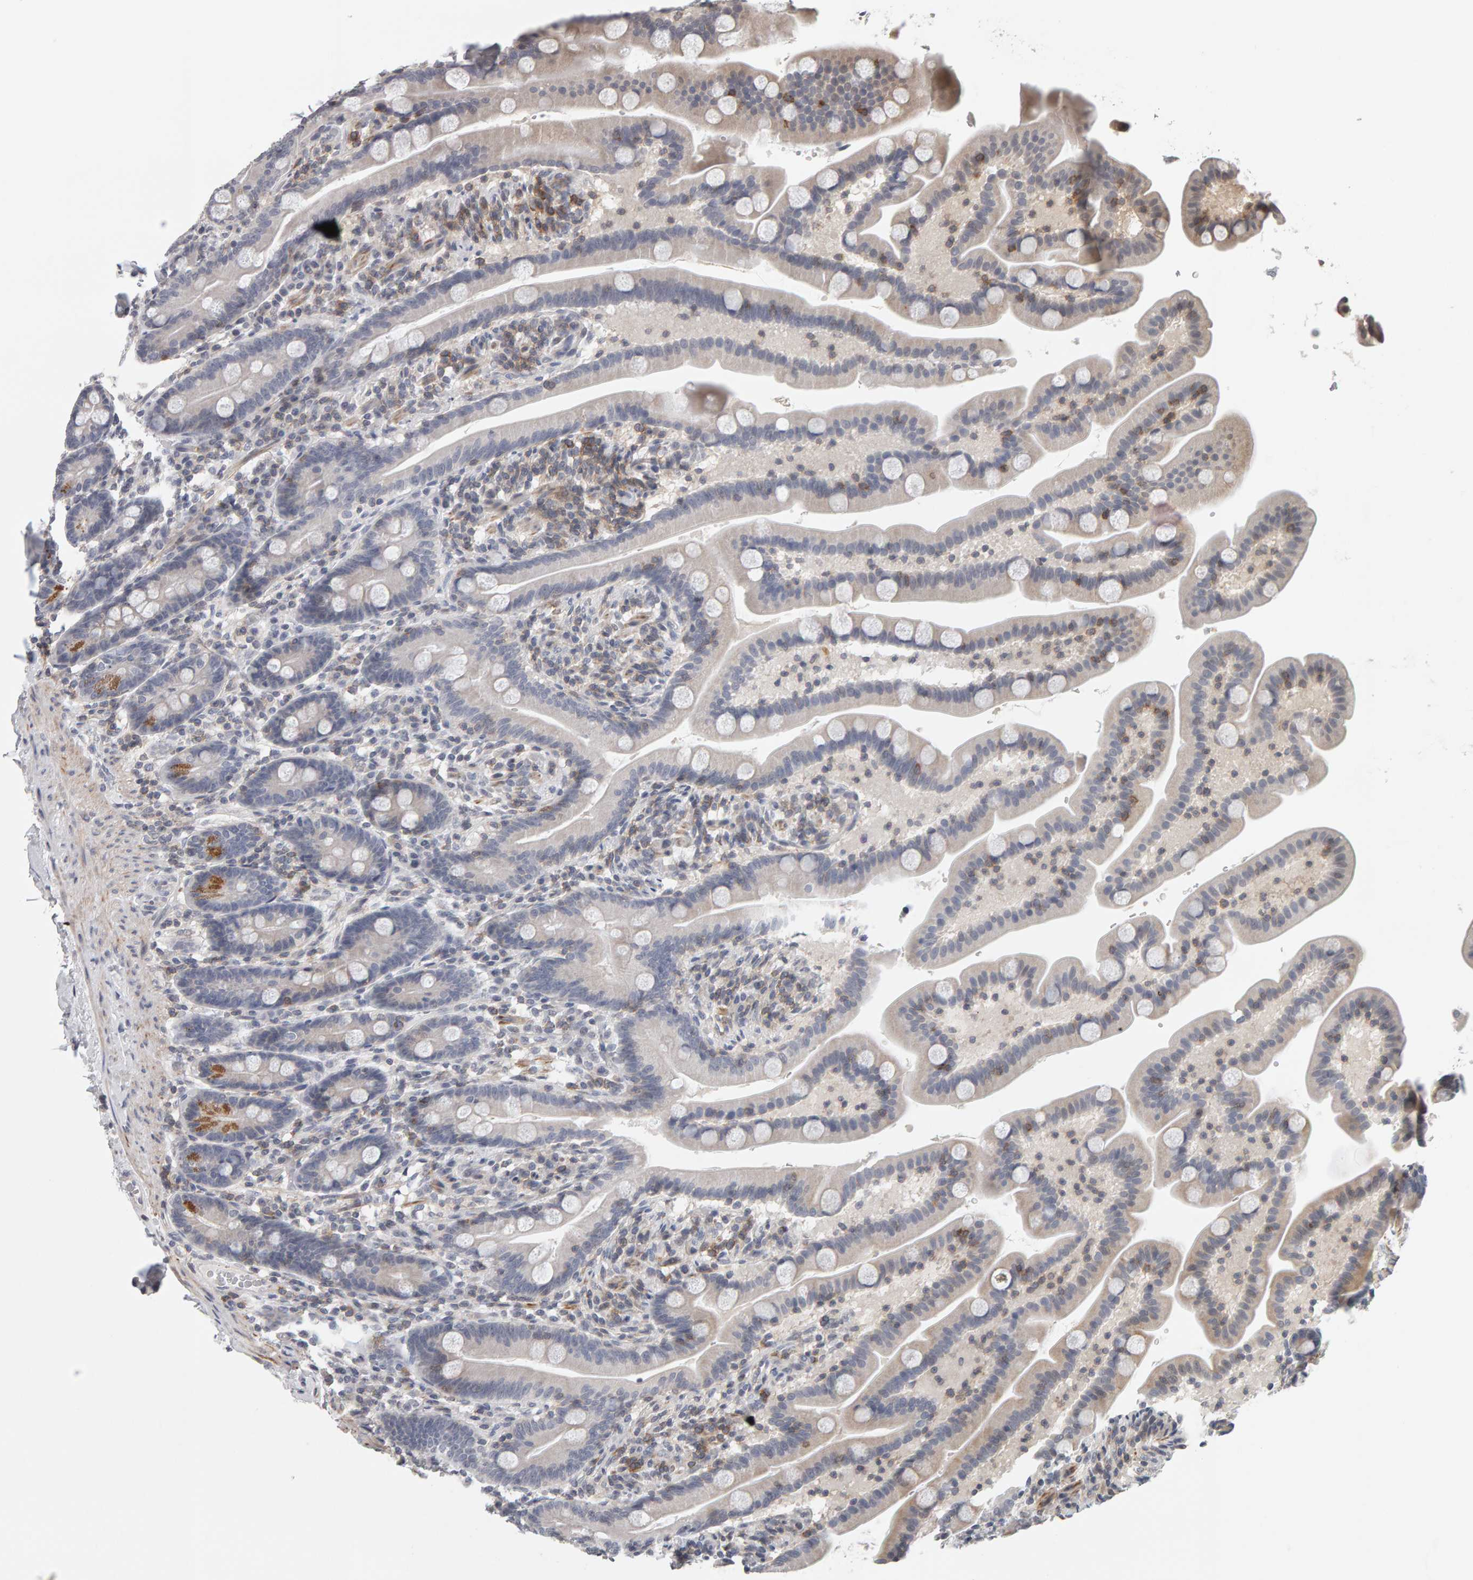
{"staining": {"intensity": "moderate", "quantity": "<25%", "location": "cytoplasmic/membranous"}, "tissue": "duodenum", "cell_type": "Glandular cells", "image_type": "normal", "snomed": [{"axis": "morphology", "description": "Normal tissue, NOS"}, {"axis": "topography", "description": "Duodenum"}], "caption": "High-magnification brightfield microscopy of benign duodenum stained with DAB (3,3'-diaminobenzidine) (brown) and counterstained with hematoxylin (blue). glandular cells exhibit moderate cytoplasmic/membranous staining is present in approximately<25% of cells.", "gene": "TEFM", "patient": {"sex": "male", "age": 54}}